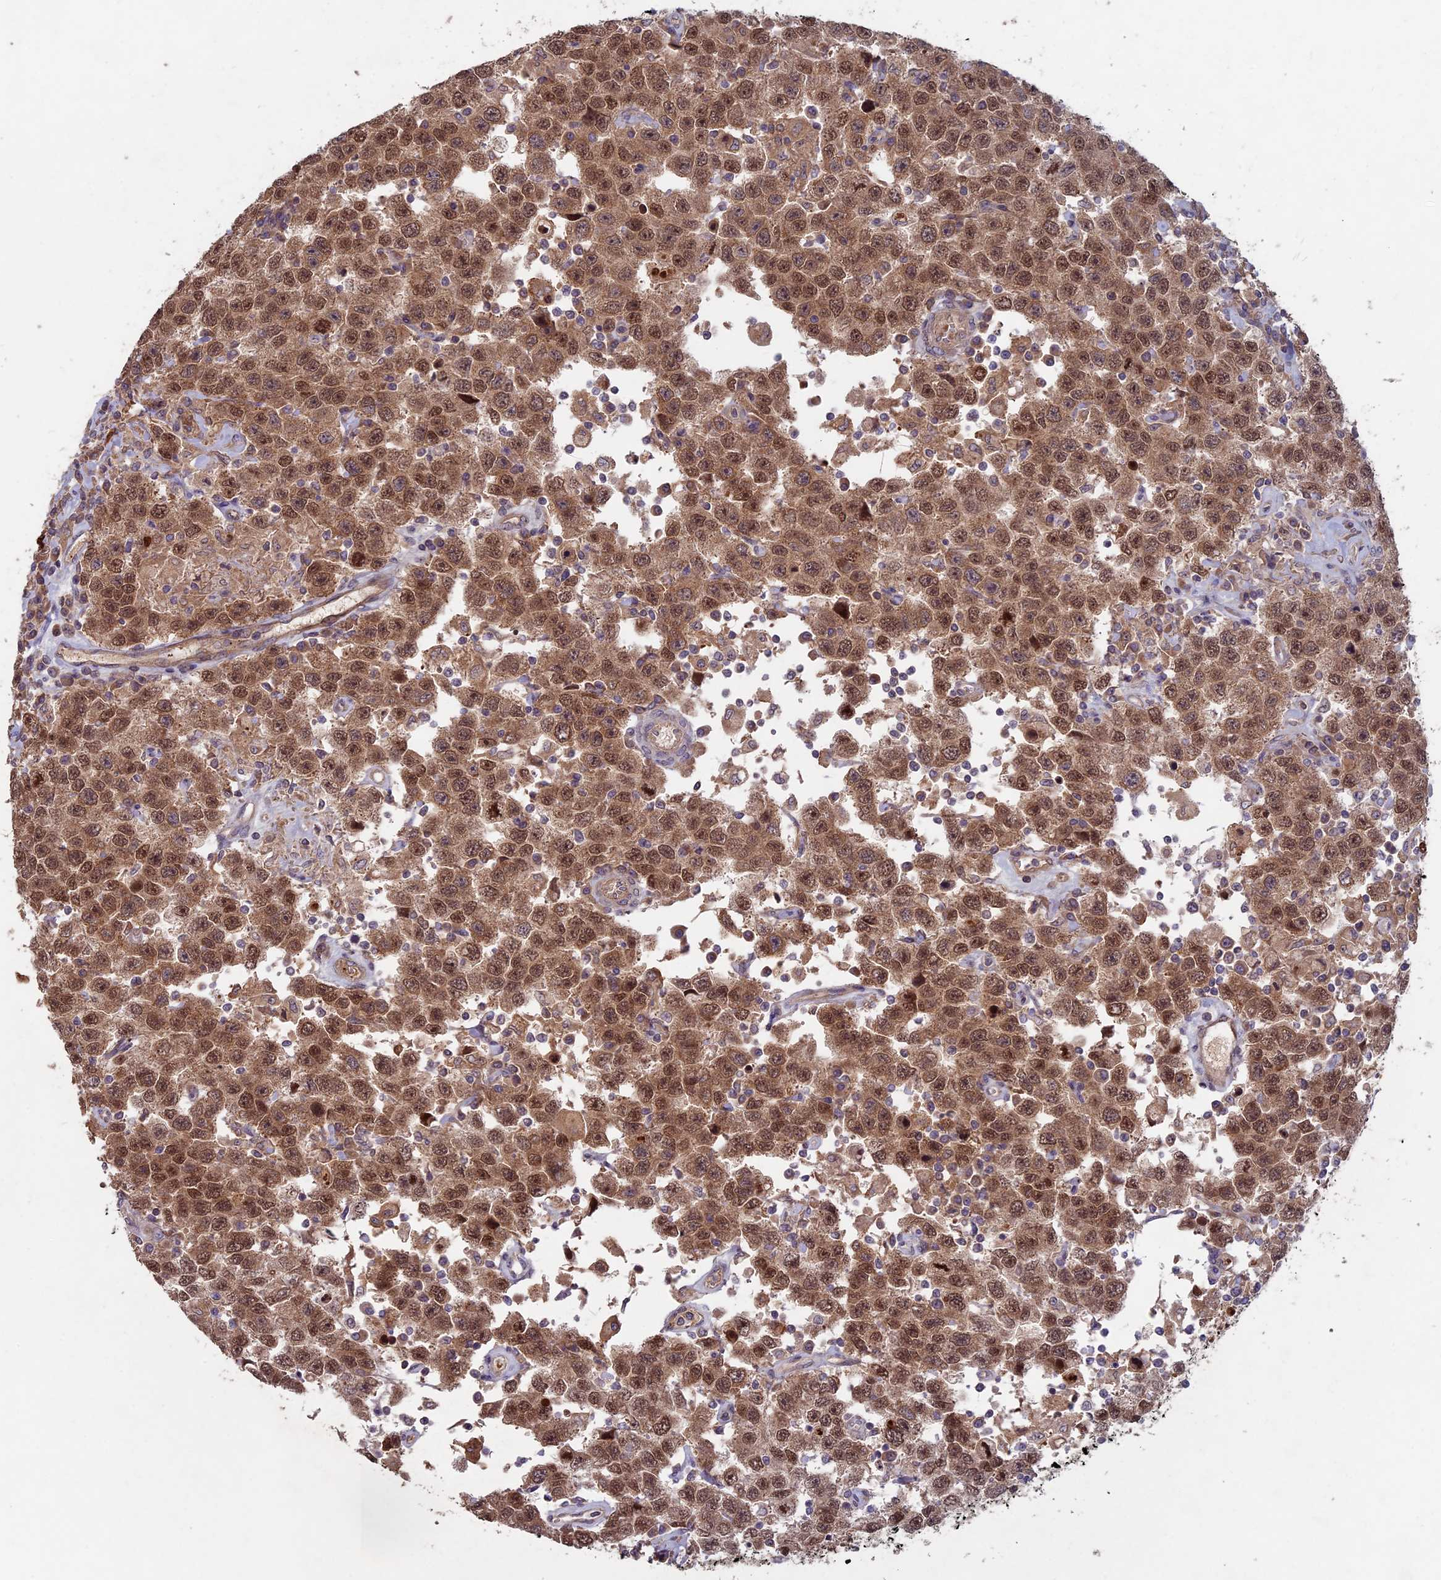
{"staining": {"intensity": "moderate", "quantity": ">75%", "location": "cytoplasmic/membranous,nuclear"}, "tissue": "testis cancer", "cell_type": "Tumor cells", "image_type": "cancer", "snomed": [{"axis": "morphology", "description": "Seminoma, NOS"}, {"axis": "topography", "description": "Testis"}], "caption": "Tumor cells show medium levels of moderate cytoplasmic/membranous and nuclear positivity in about >75% of cells in seminoma (testis).", "gene": "RCCD1", "patient": {"sex": "male", "age": 41}}